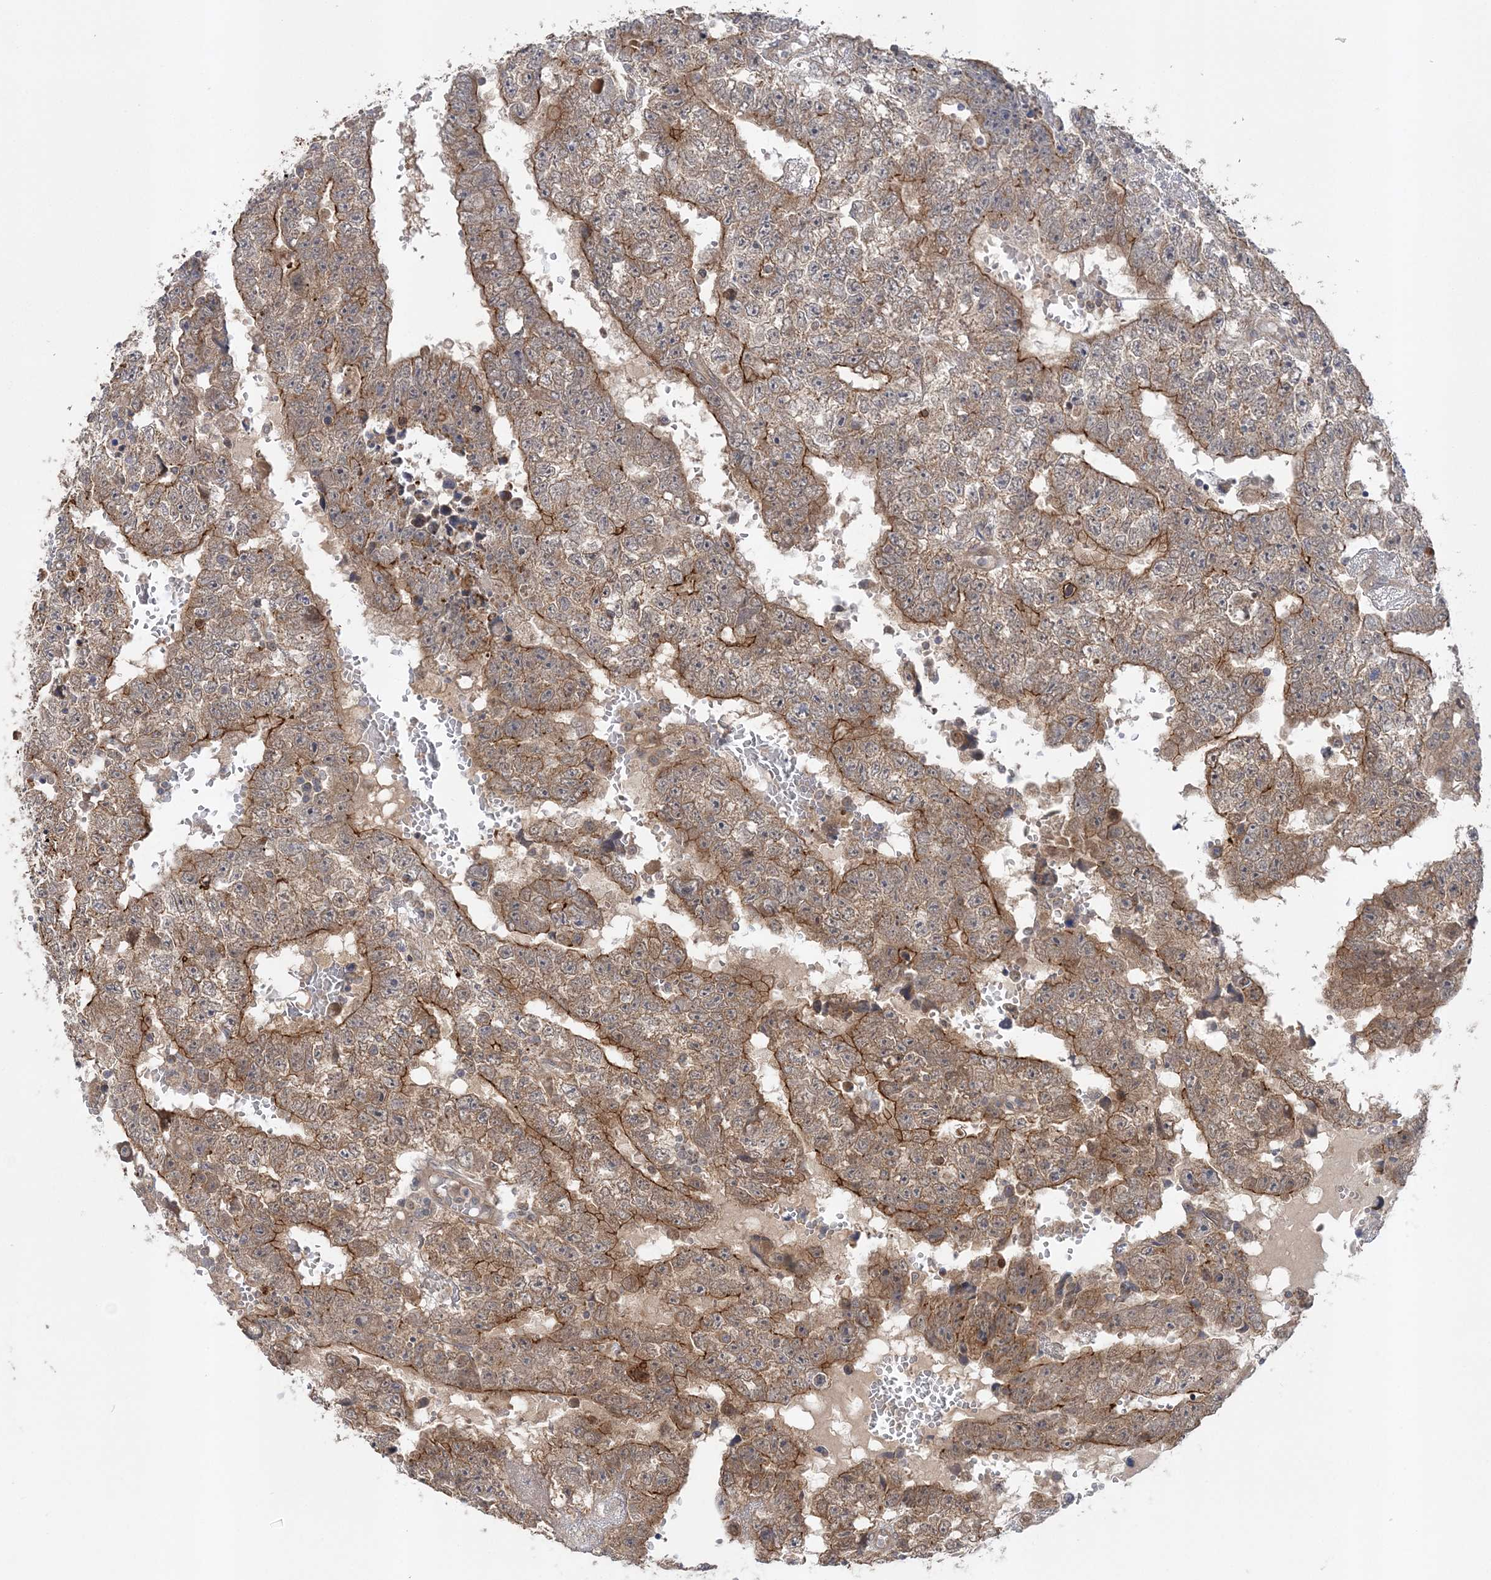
{"staining": {"intensity": "moderate", "quantity": ">75%", "location": "cytoplasmic/membranous"}, "tissue": "testis cancer", "cell_type": "Tumor cells", "image_type": "cancer", "snomed": [{"axis": "morphology", "description": "Carcinoma, Embryonal, NOS"}, {"axis": "topography", "description": "Testis"}], "caption": "Human embryonal carcinoma (testis) stained with a brown dye exhibits moderate cytoplasmic/membranous positive staining in about >75% of tumor cells.", "gene": "MMADHC", "patient": {"sex": "male", "age": 25}}